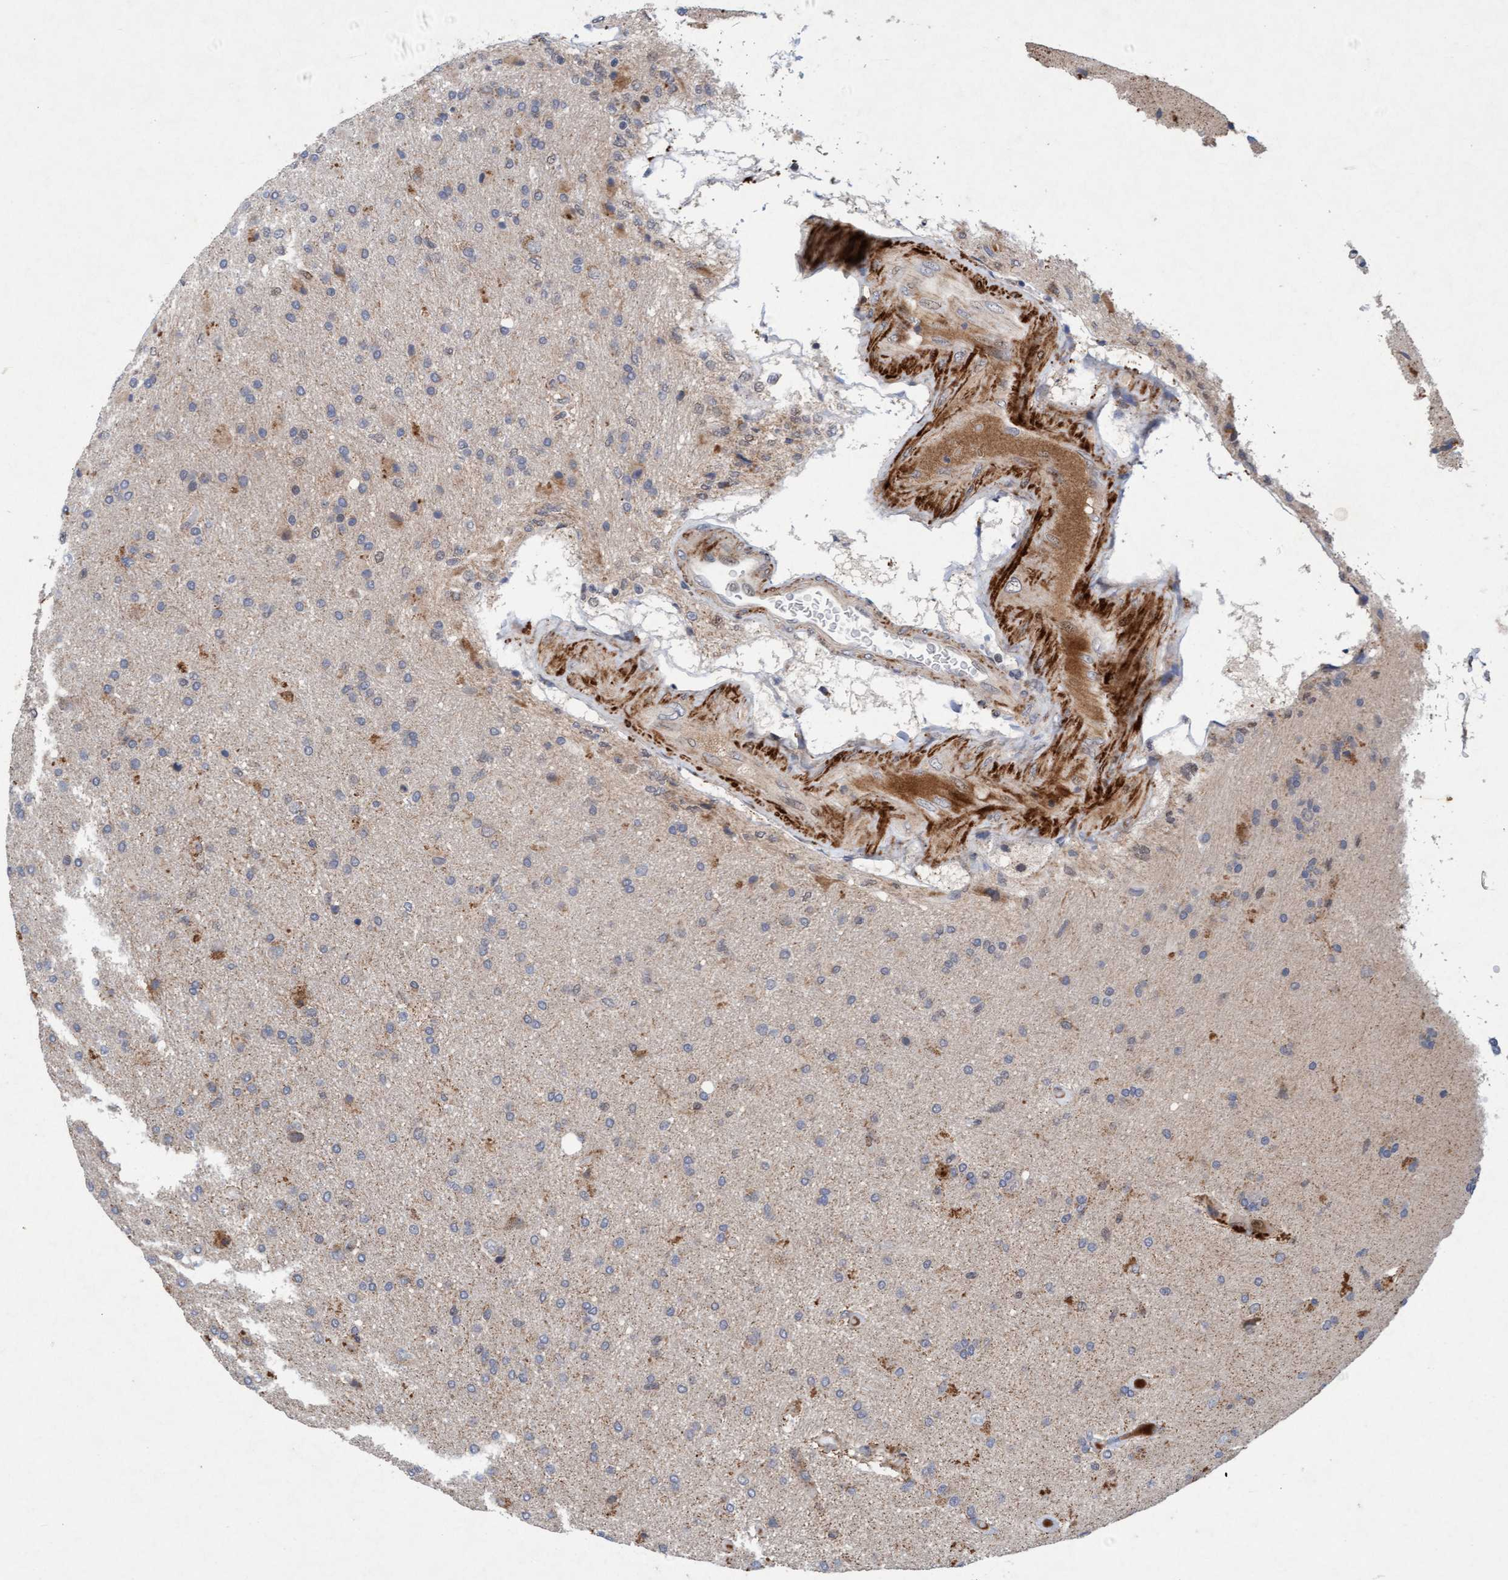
{"staining": {"intensity": "moderate", "quantity": "<25%", "location": "cytoplasmic/membranous"}, "tissue": "glioma", "cell_type": "Tumor cells", "image_type": "cancer", "snomed": [{"axis": "morphology", "description": "Glioma, malignant, High grade"}, {"axis": "topography", "description": "Brain"}], "caption": "Immunohistochemical staining of high-grade glioma (malignant) displays moderate cytoplasmic/membranous protein expression in approximately <25% of tumor cells.", "gene": "TMEM70", "patient": {"sex": "male", "age": 72}}